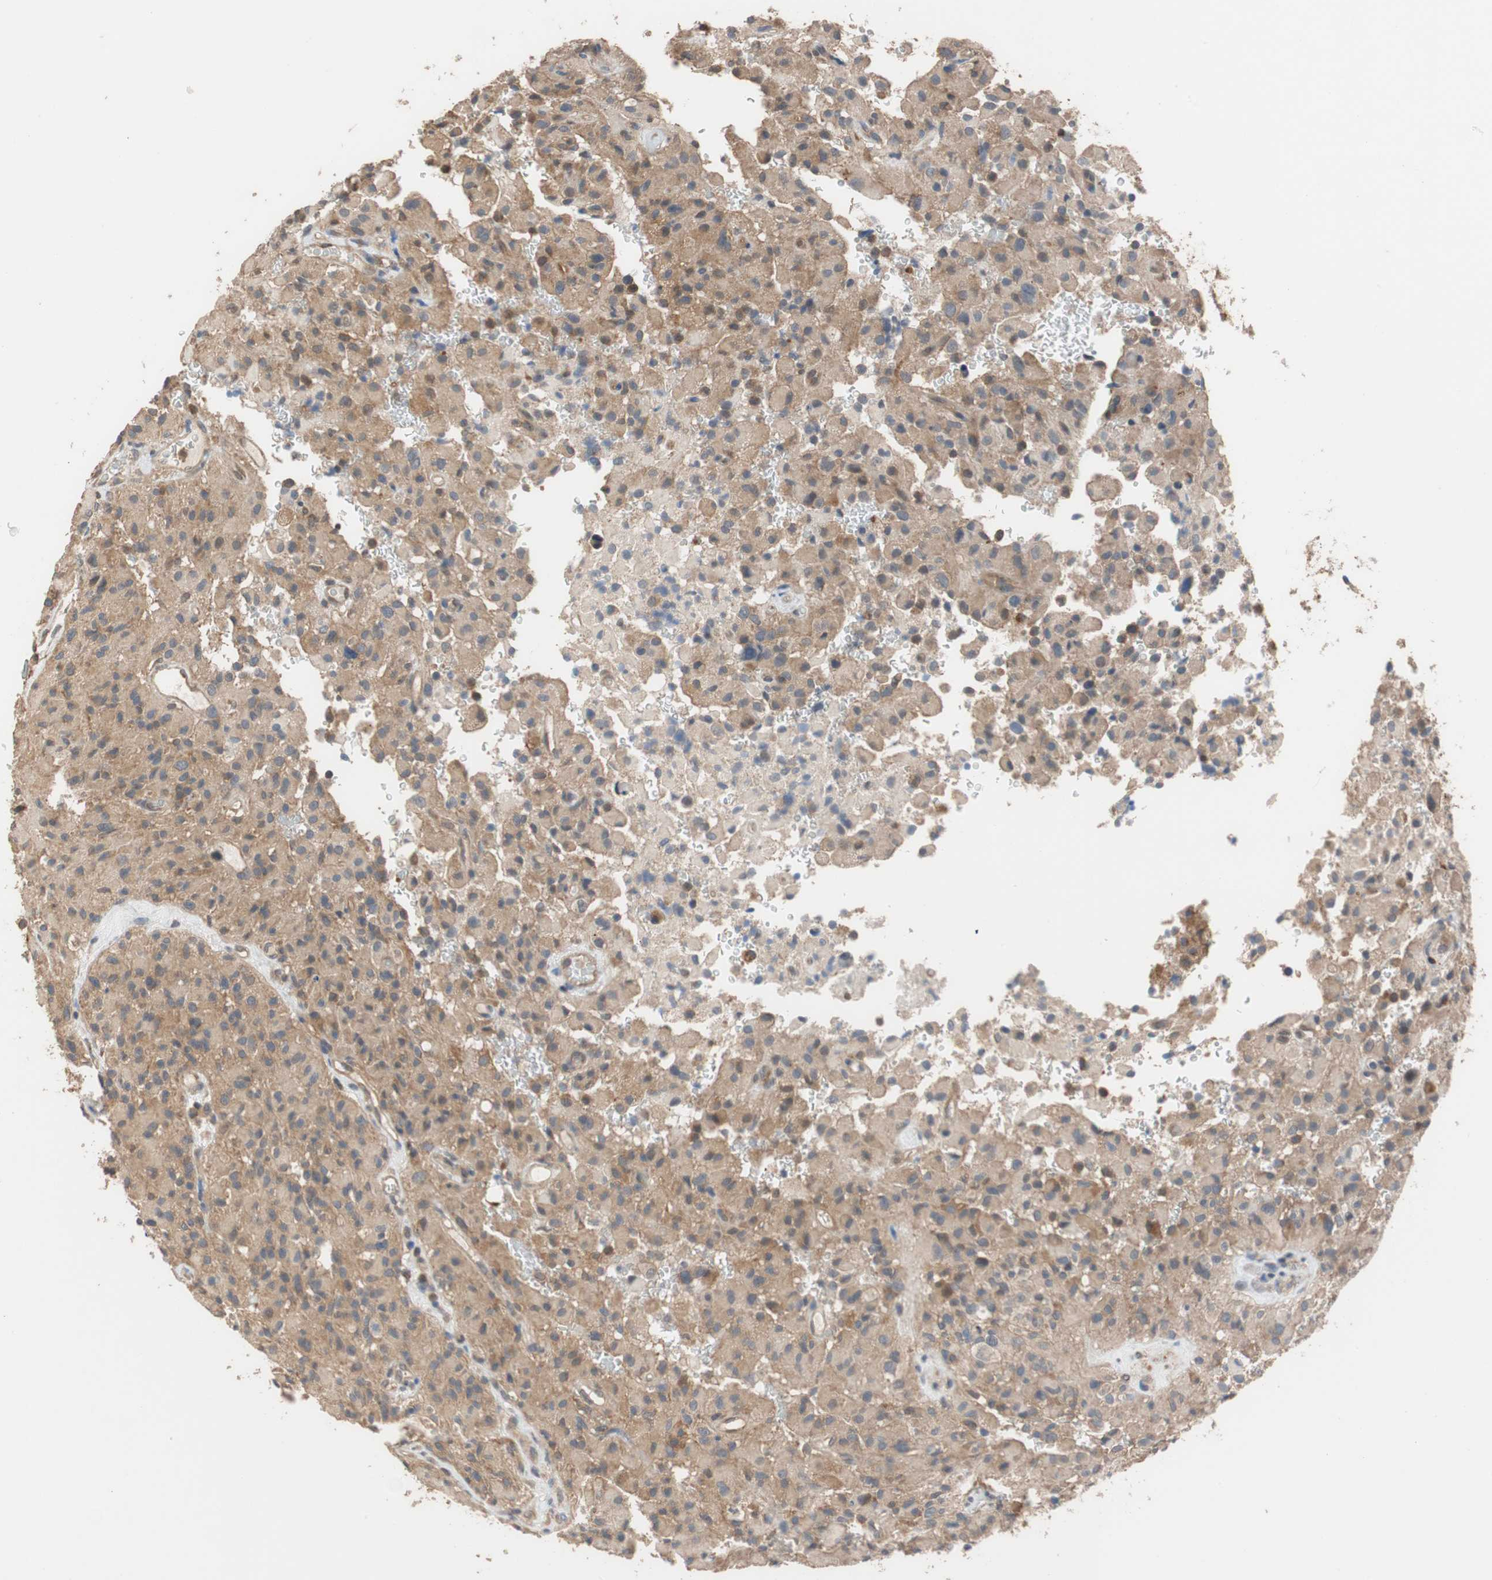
{"staining": {"intensity": "moderate", "quantity": ">75%", "location": "cytoplasmic/membranous"}, "tissue": "glioma", "cell_type": "Tumor cells", "image_type": "cancer", "snomed": [{"axis": "morphology", "description": "Glioma, malignant, High grade"}, {"axis": "topography", "description": "Brain"}], "caption": "The image shows a brown stain indicating the presence of a protein in the cytoplasmic/membranous of tumor cells in malignant high-grade glioma. The staining was performed using DAB to visualize the protein expression in brown, while the nuclei were stained in blue with hematoxylin (Magnification: 20x).", "gene": "MAP4K2", "patient": {"sex": "male", "age": 71}}